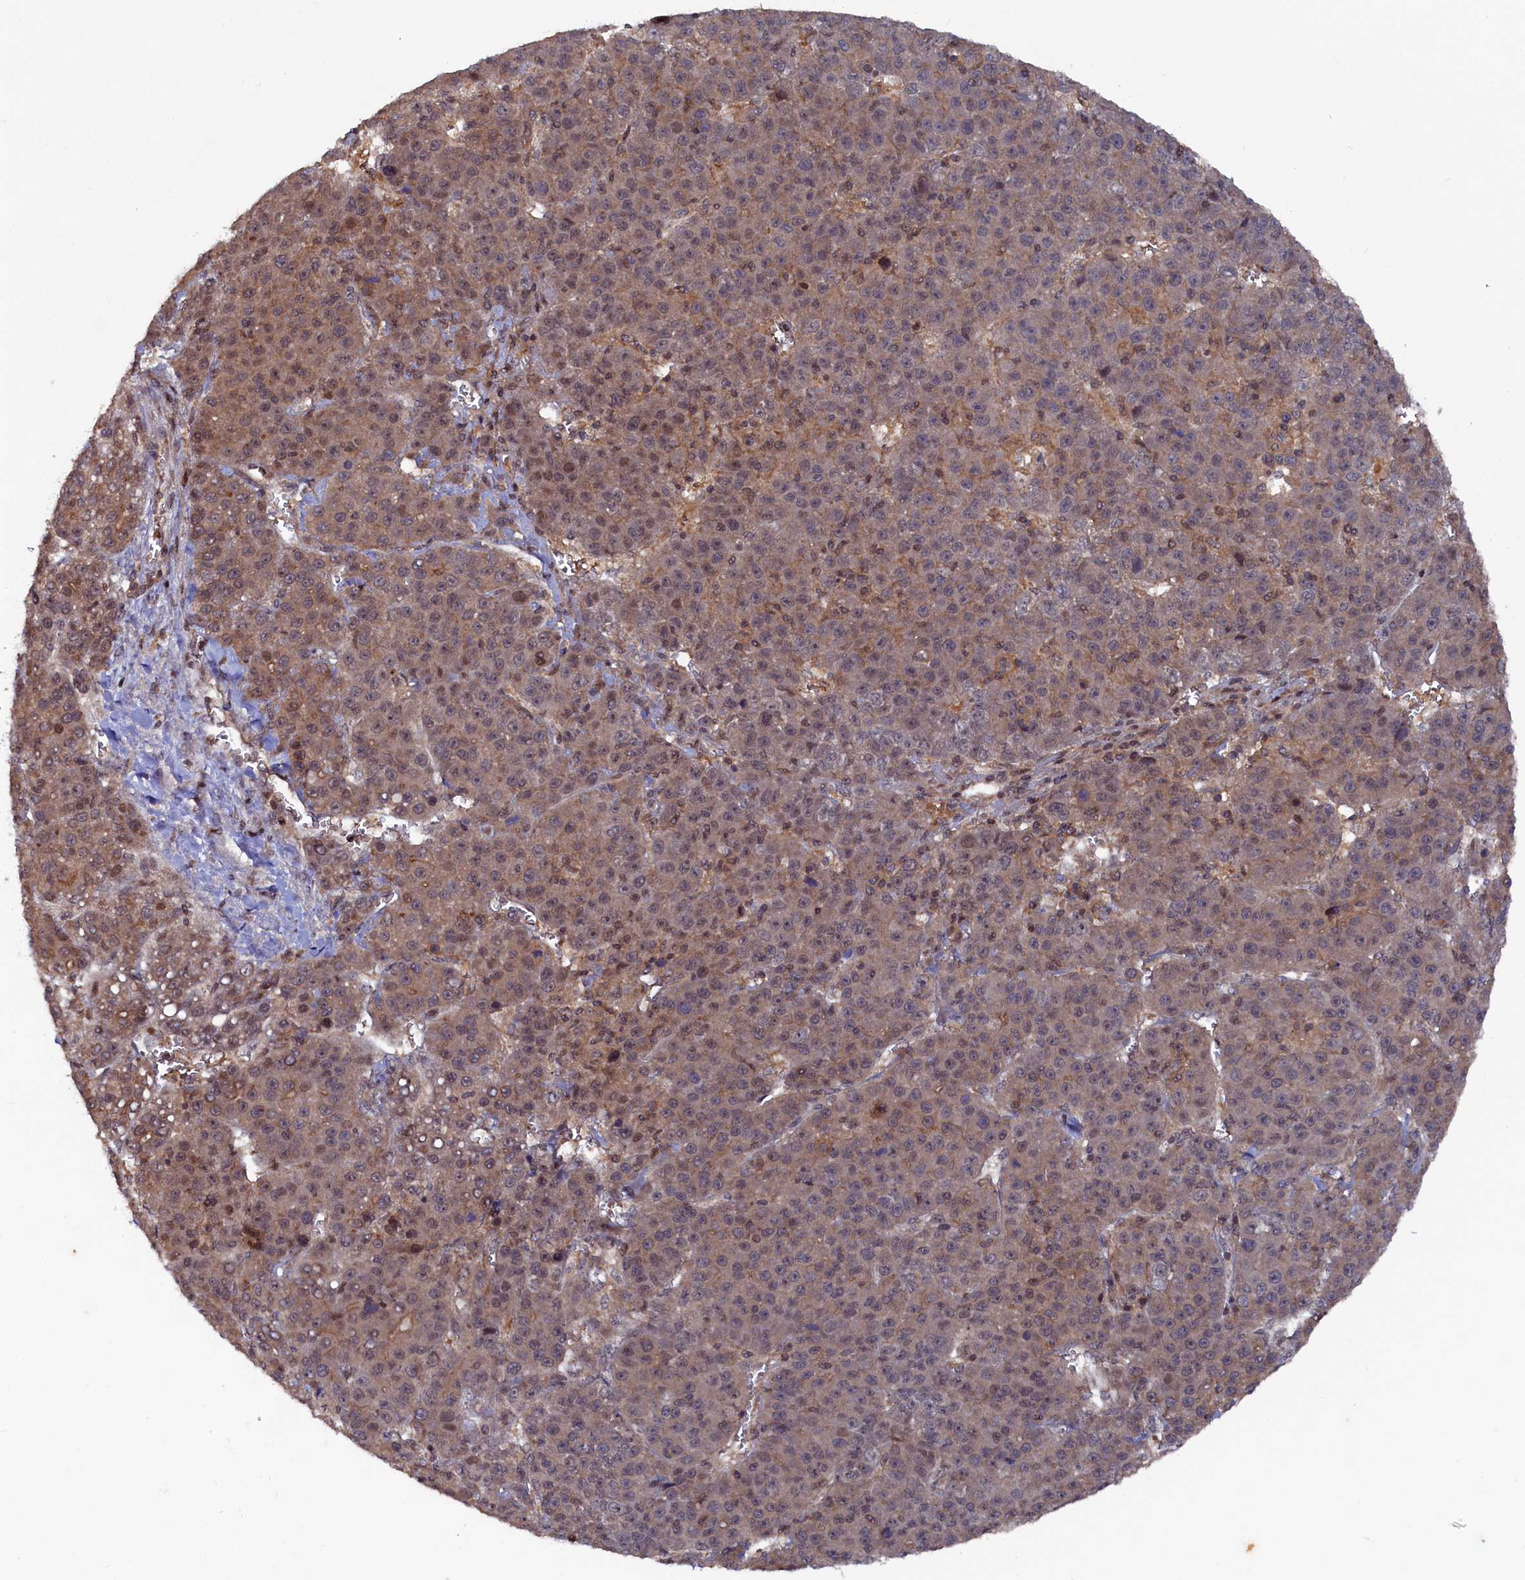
{"staining": {"intensity": "moderate", "quantity": ">75%", "location": "cytoplasmic/membranous,nuclear"}, "tissue": "liver cancer", "cell_type": "Tumor cells", "image_type": "cancer", "snomed": [{"axis": "morphology", "description": "Carcinoma, Hepatocellular, NOS"}, {"axis": "topography", "description": "Liver"}], "caption": "Liver cancer (hepatocellular carcinoma) tissue exhibits moderate cytoplasmic/membranous and nuclear staining in about >75% of tumor cells", "gene": "TMC5", "patient": {"sex": "female", "age": 53}}